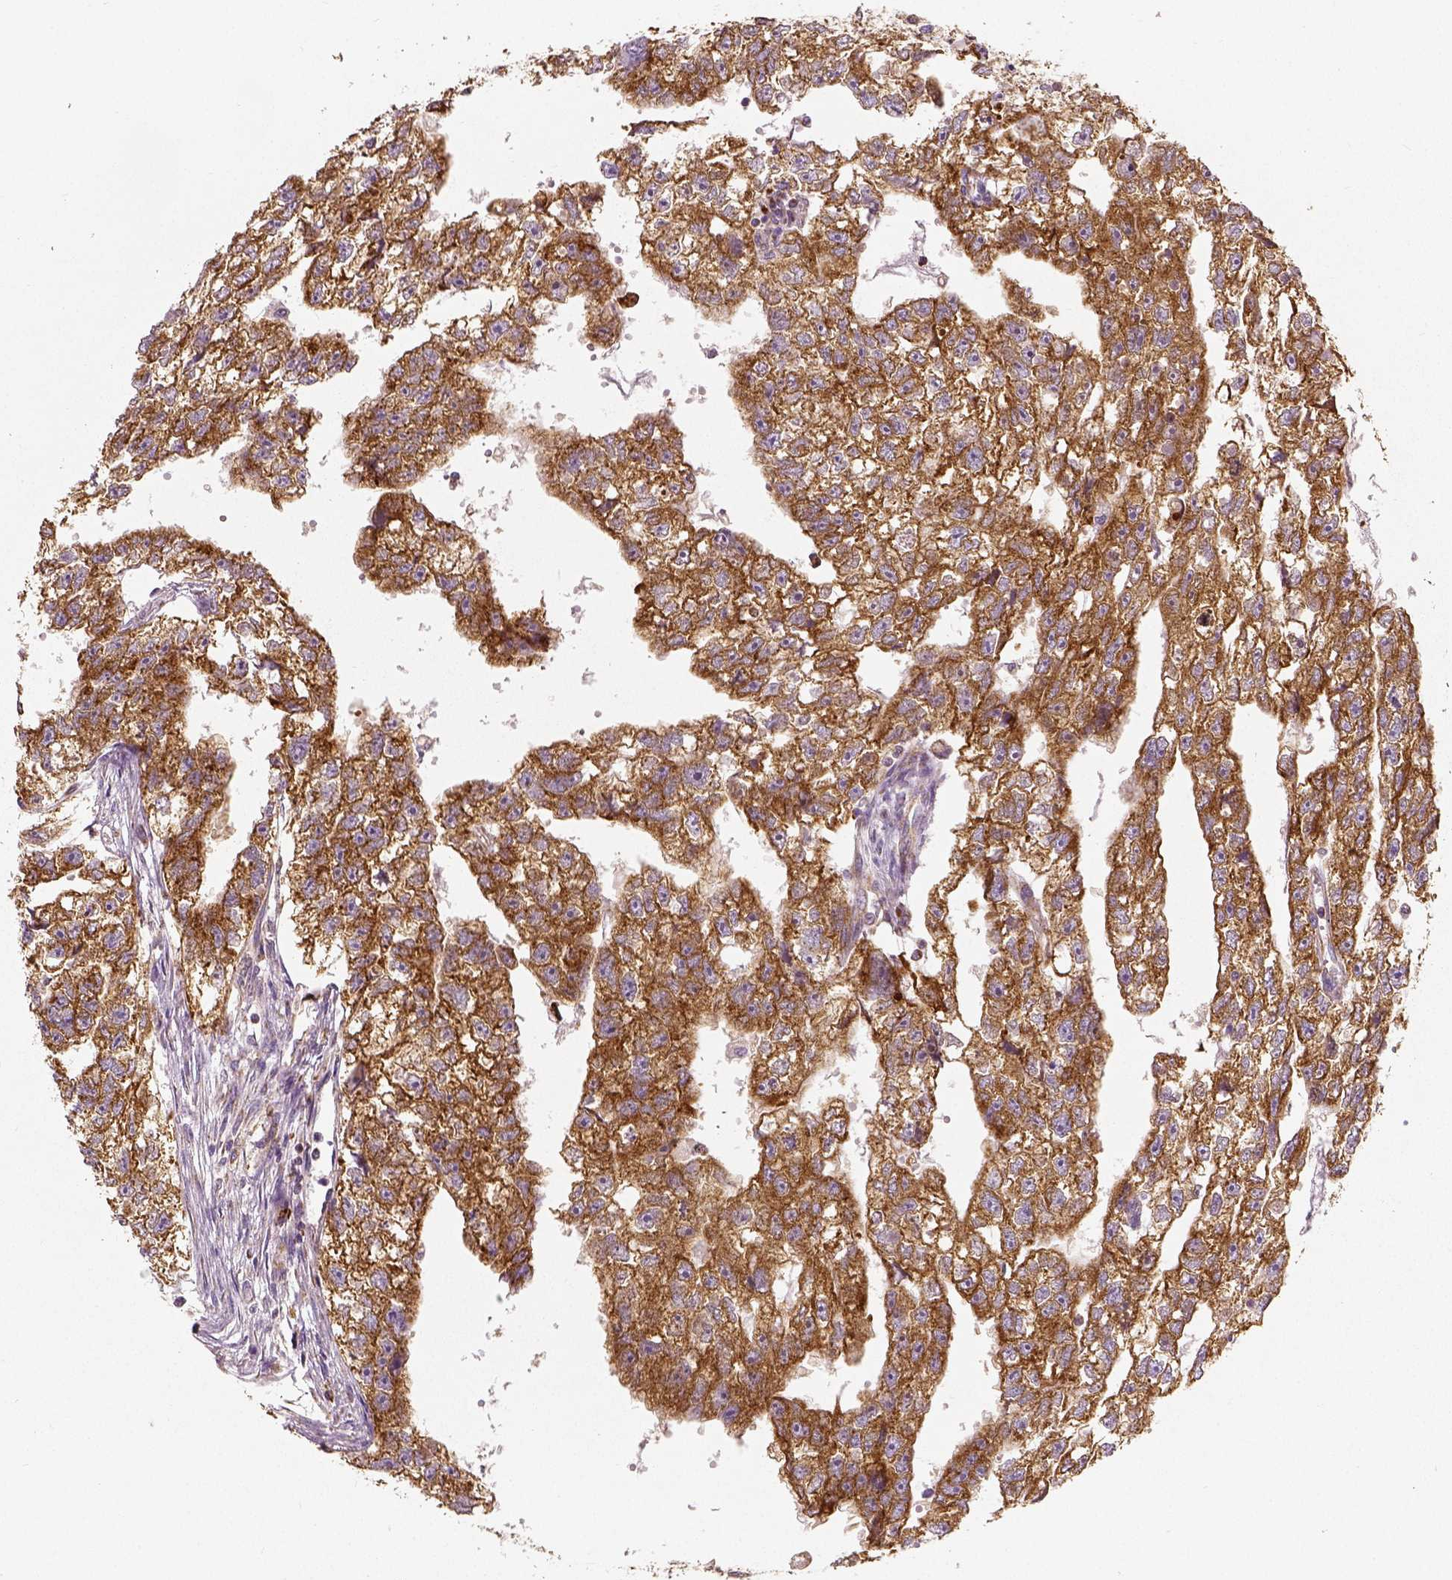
{"staining": {"intensity": "moderate", "quantity": ">75%", "location": "cytoplasmic/membranous"}, "tissue": "testis cancer", "cell_type": "Tumor cells", "image_type": "cancer", "snomed": [{"axis": "morphology", "description": "Carcinoma, Embryonal, NOS"}, {"axis": "morphology", "description": "Teratoma, malignant, NOS"}, {"axis": "topography", "description": "Testis"}], "caption": "A brown stain shows moderate cytoplasmic/membranous expression of a protein in human testis cancer tumor cells. Using DAB (3,3'-diaminobenzidine) (brown) and hematoxylin (blue) stains, captured at high magnification using brightfield microscopy.", "gene": "PGAM5", "patient": {"sex": "male", "age": 44}}